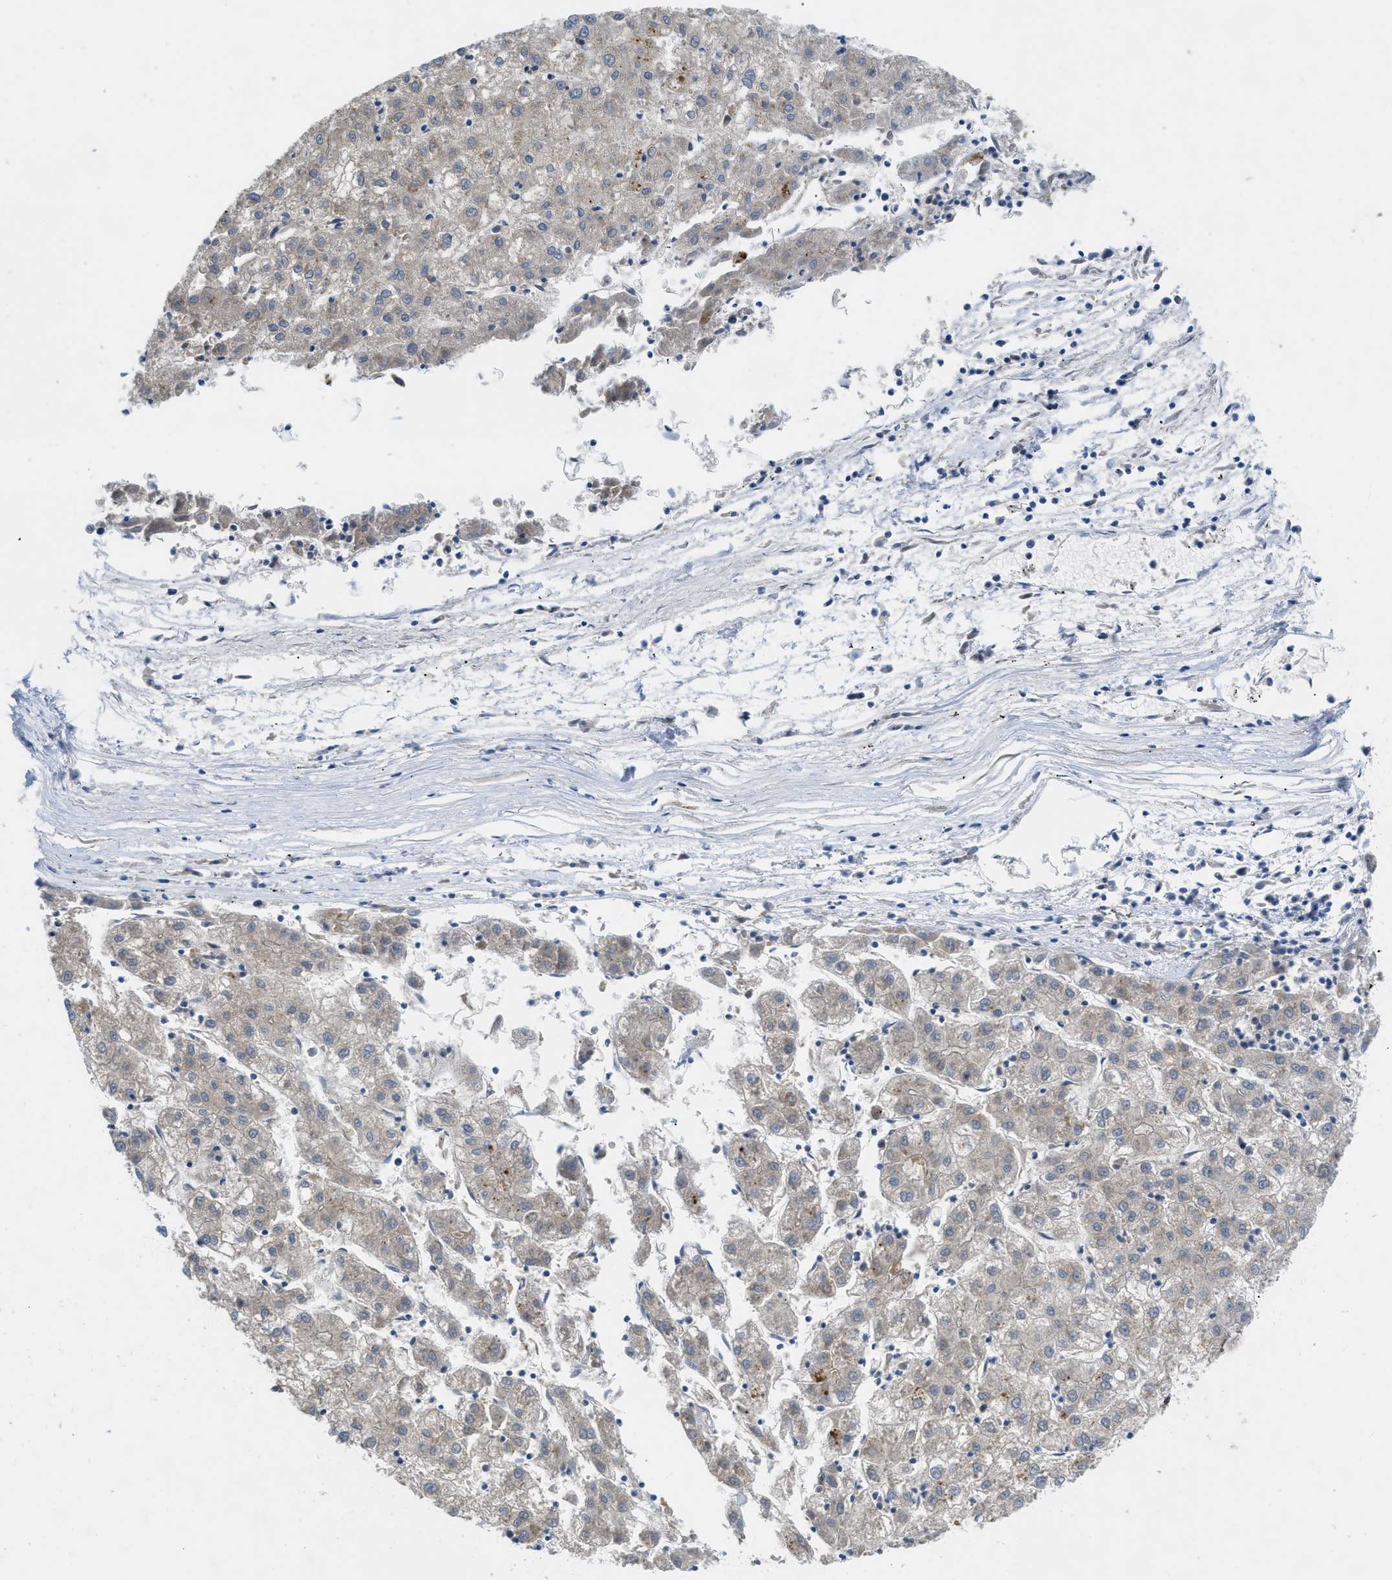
{"staining": {"intensity": "negative", "quantity": "none", "location": "none"}, "tissue": "liver cancer", "cell_type": "Tumor cells", "image_type": "cancer", "snomed": [{"axis": "morphology", "description": "Carcinoma, Hepatocellular, NOS"}, {"axis": "topography", "description": "Liver"}], "caption": "Histopathology image shows no protein staining in tumor cells of liver cancer (hepatocellular carcinoma) tissue.", "gene": "EIF2AK3", "patient": {"sex": "male", "age": 72}}